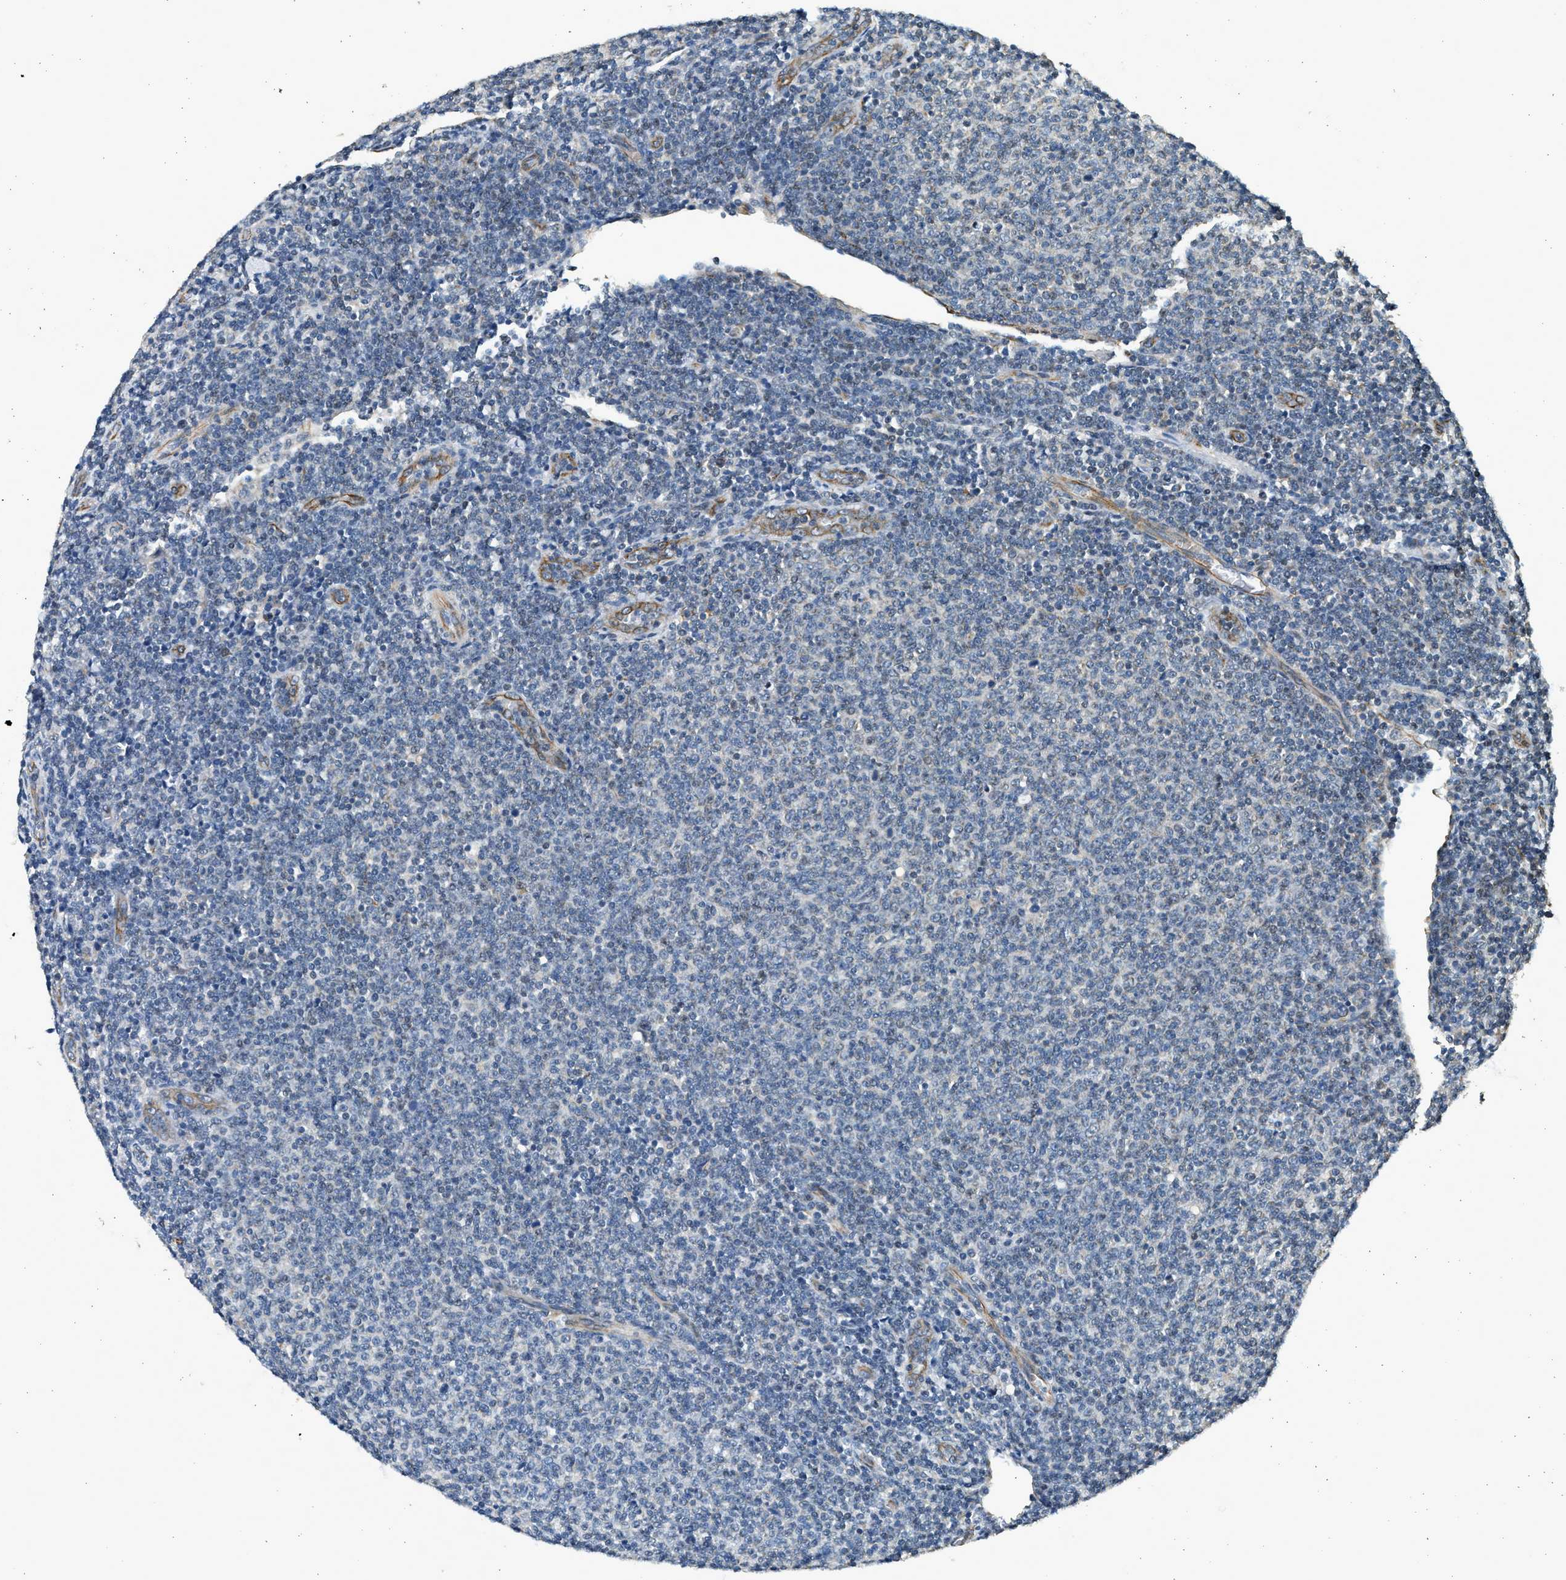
{"staining": {"intensity": "negative", "quantity": "none", "location": "none"}, "tissue": "lymphoma", "cell_type": "Tumor cells", "image_type": "cancer", "snomed": [{"axis": "morphology", "description": "Malignant lymphoma, non-Hodgkin's type, Low grade"}, {"axis": "topography", "description": "Lymph node"}], "caption": "Micrograph shows no protein positivity in tumor cells of lymphoma tissue. (DAB (3,3'-diaminobenzidine) IHC with hematoxylin counter stain).", "gene": "PCLO", "patient": {"sex": "male", "age": 66}}